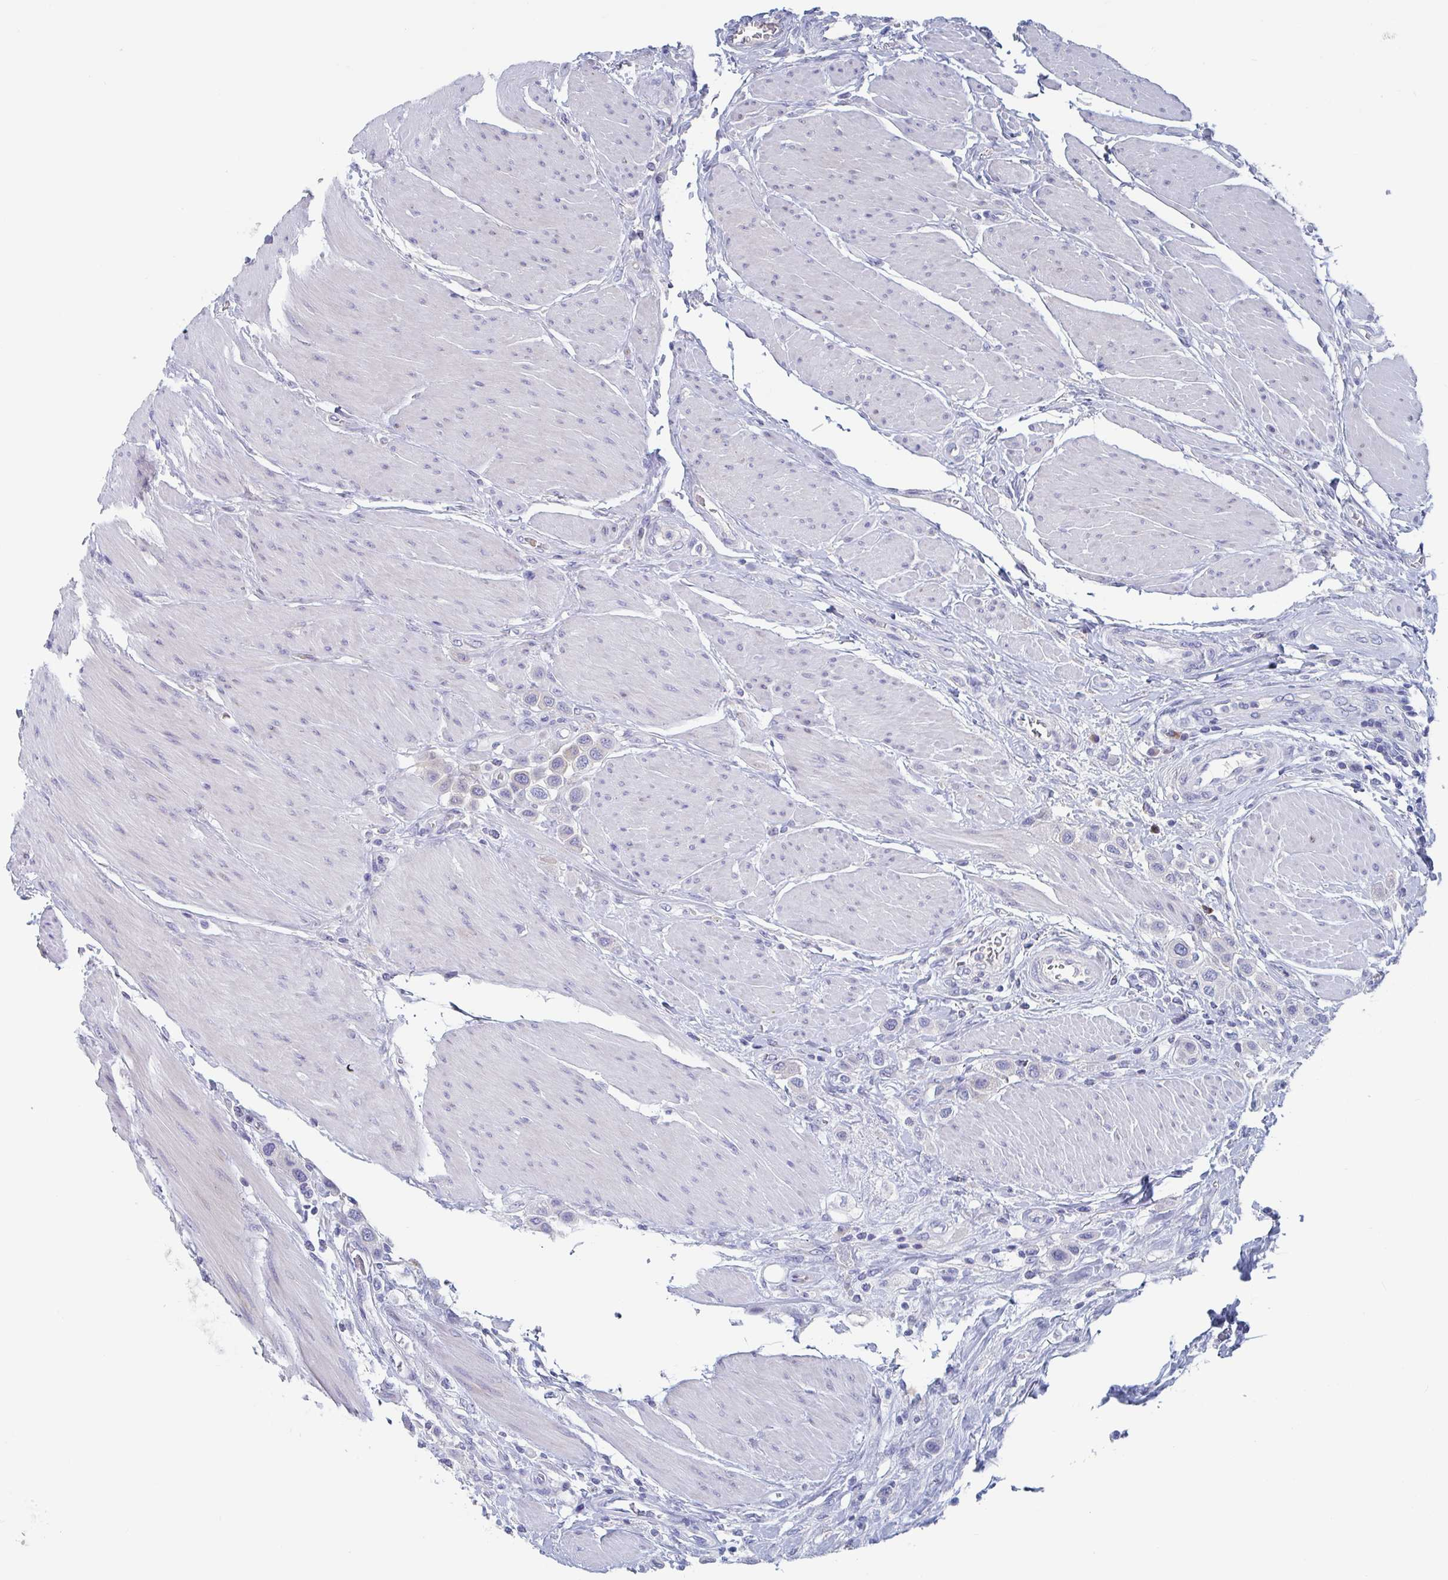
{"staining": {"intensity": "negative", "quantity": "none", "location": "none"}, "tissue": "urothelial cancer", "cell_type": "Tumor cells", "image_type": "cancer", "snomed": [{"axis": "morphology", "description": "Urothelial carcinoma, High grade"}, {"axis": "topography", "description": "Urinary bladder"}], "caption": "An immunohistochemistry (IHC) histopathology image of high-grade urothelial carcinoma is shown. There is no staining in tumor cells of high-grade urothelial carcinoma.", "gene": "NT5C3B", "patient": {"sex": "male", "age": 50}}